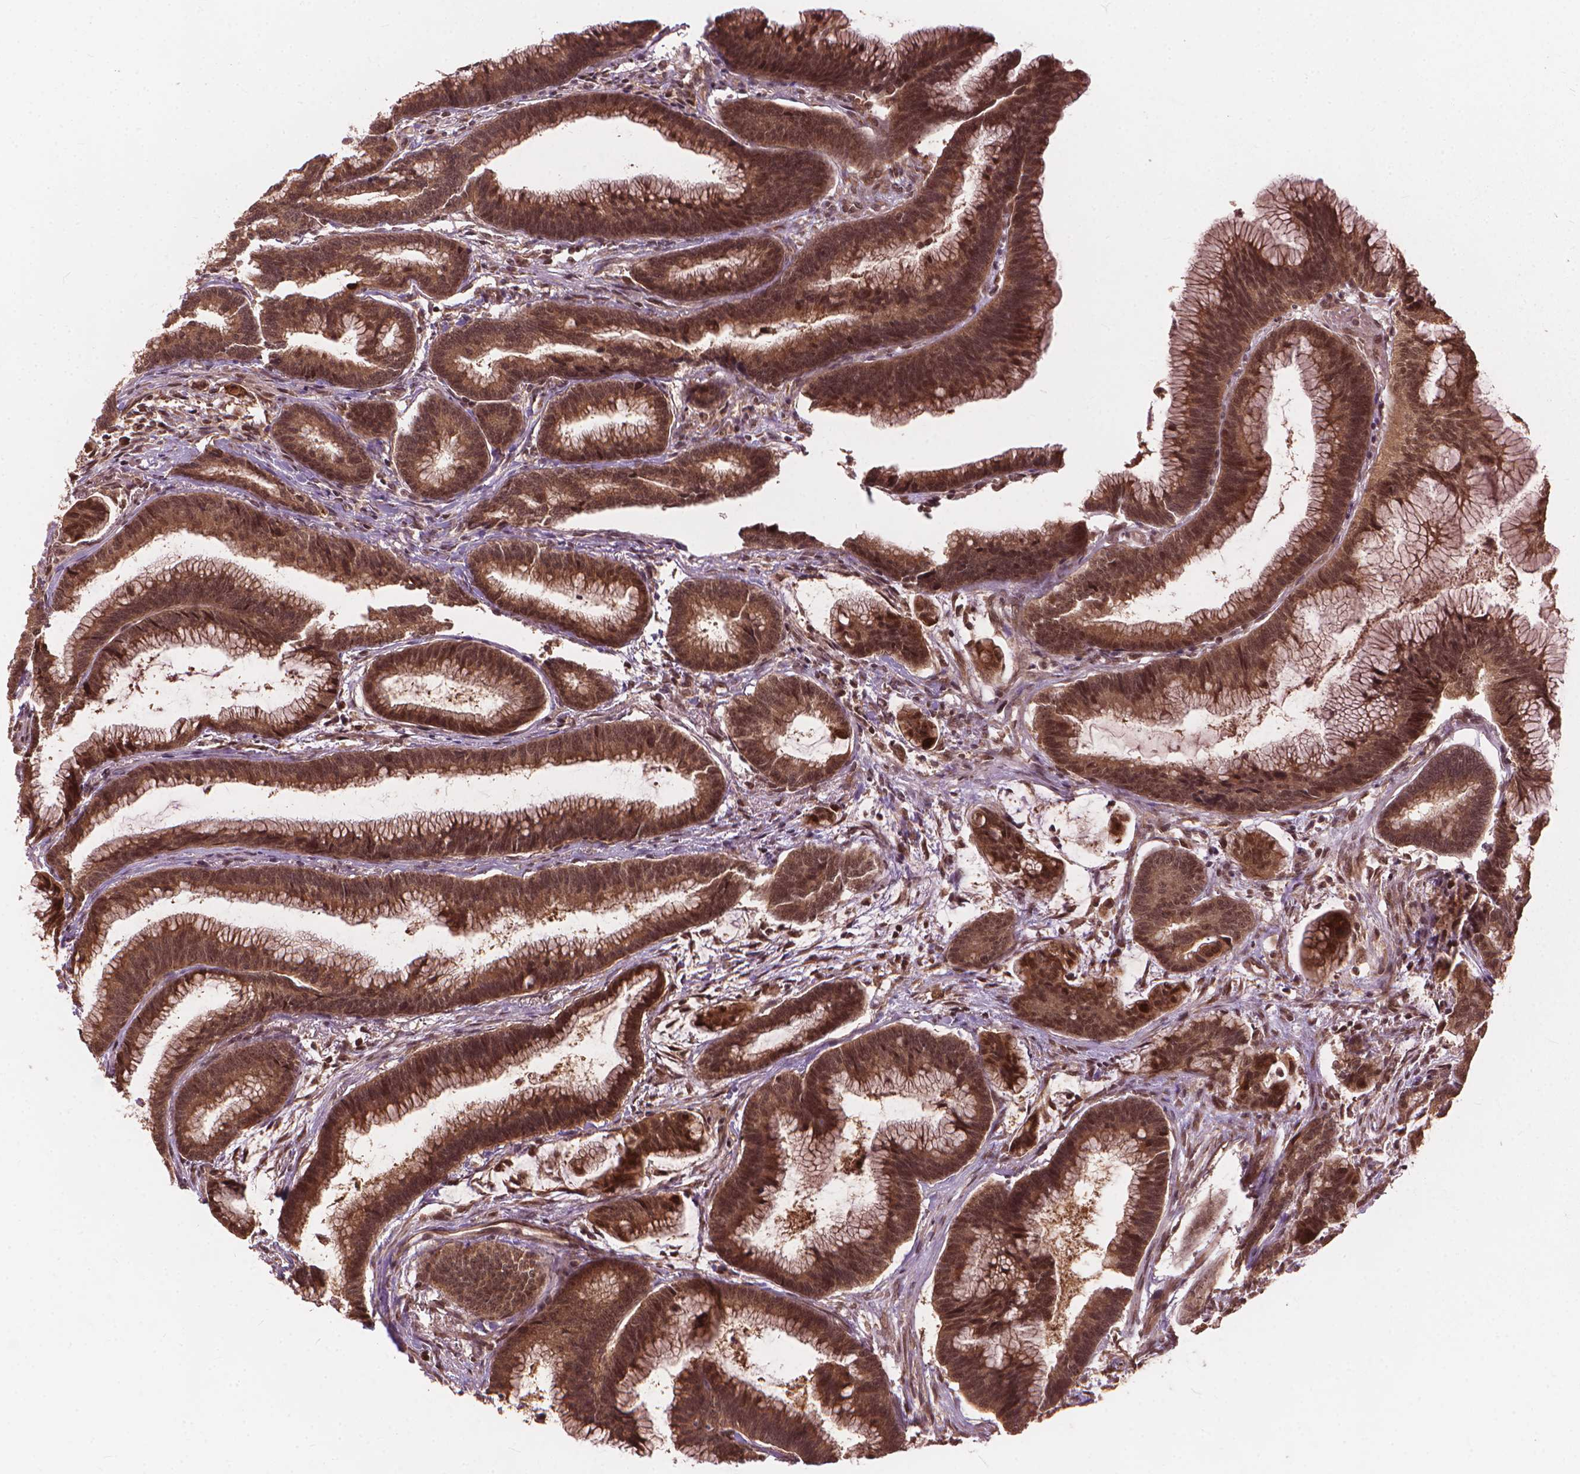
{"staining": {"intensity": "moderate", "quantity": ">75%", "location": "cytoplasmic/membranous,nuclear"}, "tissue": "colorectal cancer", "cell_type": "Tumor cells", "image_type": "cancer", "snomed": [{"axis": "morphology", "description": "Adenocarcinoma, NOS"}, {"axis": "topography", "description": "Colon"}], "caption": "IHC micrograph of colorectal adenocarcinoma stained for a protein (brown), which displays medium levels of moderate cytoplasmic/membranous and nuclear positivity in approximately >75% of tumor cells.", "gene": "SSU72", "patient": {"sex": "female", "age": 78}}